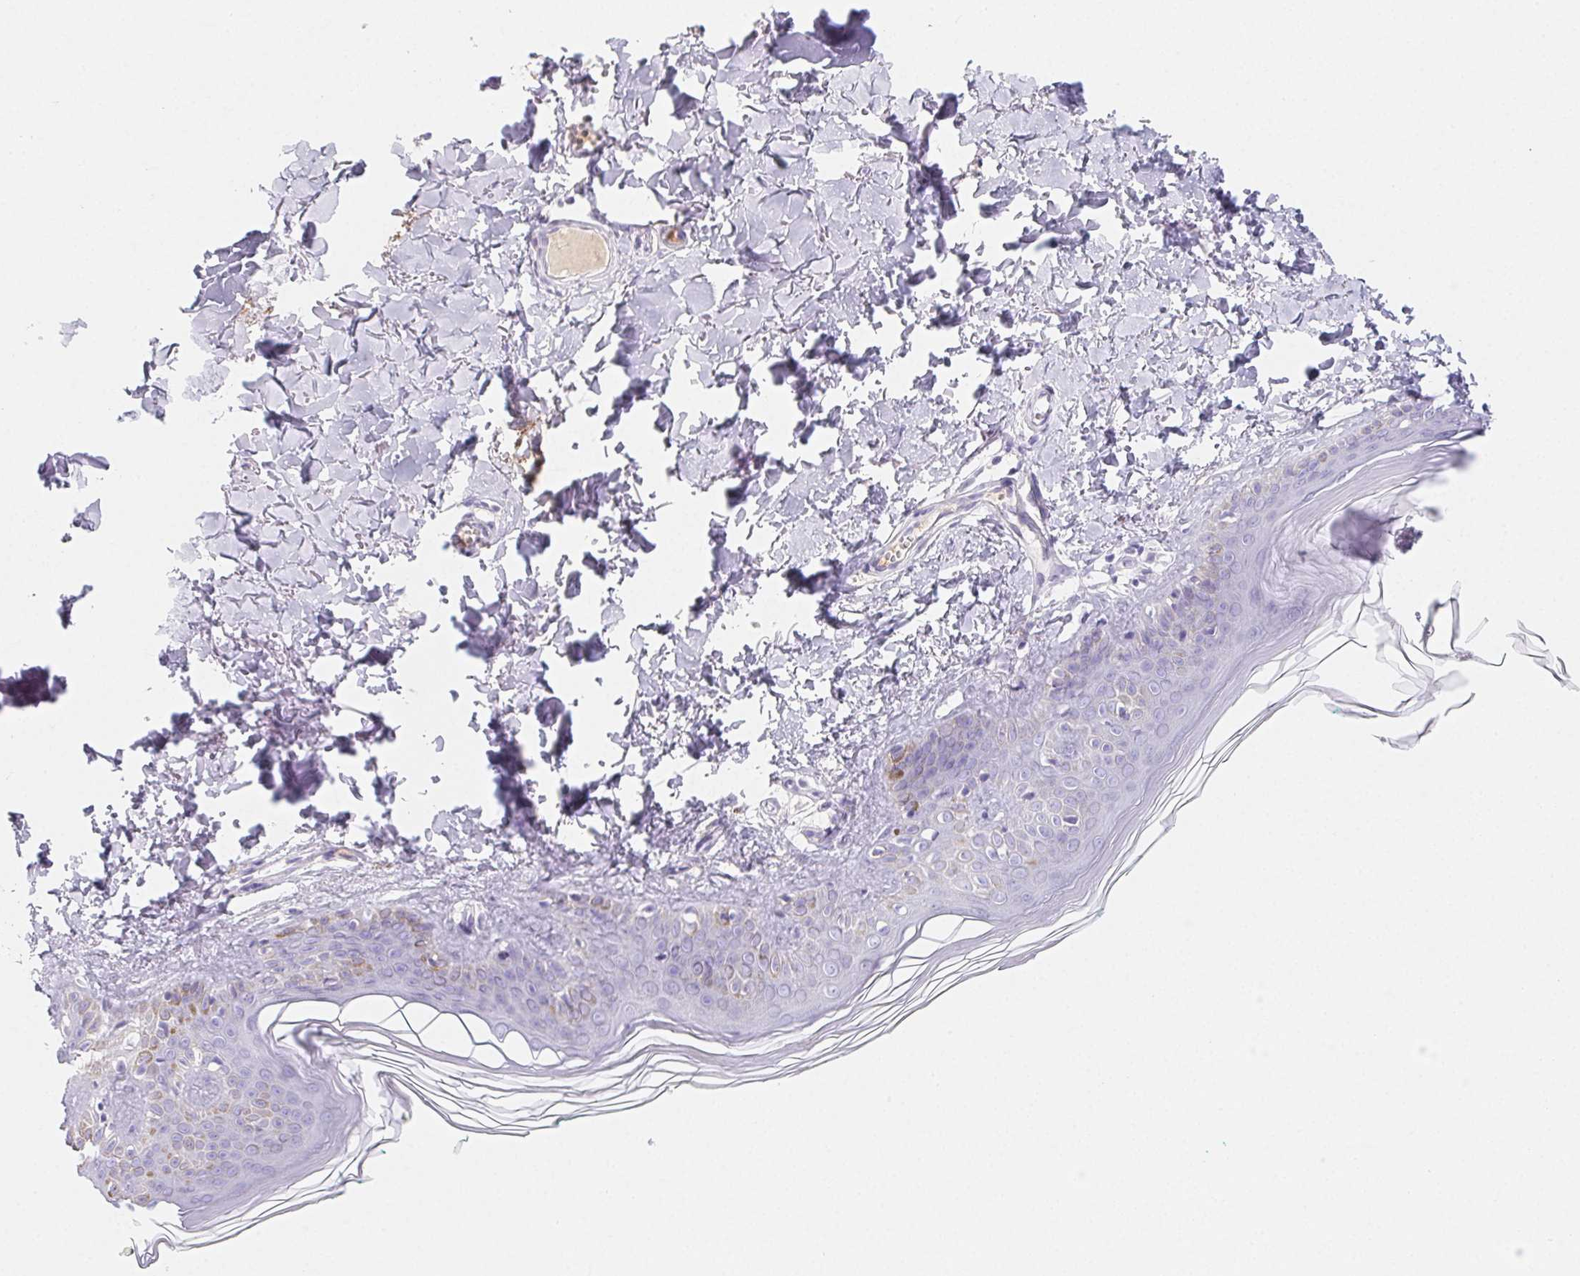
{"staining": {"intensity": "negative", "quantity": "none", "location": "none"}, "tissue": "skin", "cell_type": "Fibroblasts", "image_type": "normal", "snomed": [{"axis": "morphology", "description": "Normal tissue, NOS"}, {"axis": "topography", "description": "Skin"}, {"axis": "topography", "description": "Peripheral nerve tissue"}], "caption": "High power microscopy image of an IHC image of benign skin, revealing no significant expression in fibroblasts.", "gene": "ITIH2", "patient": {"sex": "female", "age": 45}}